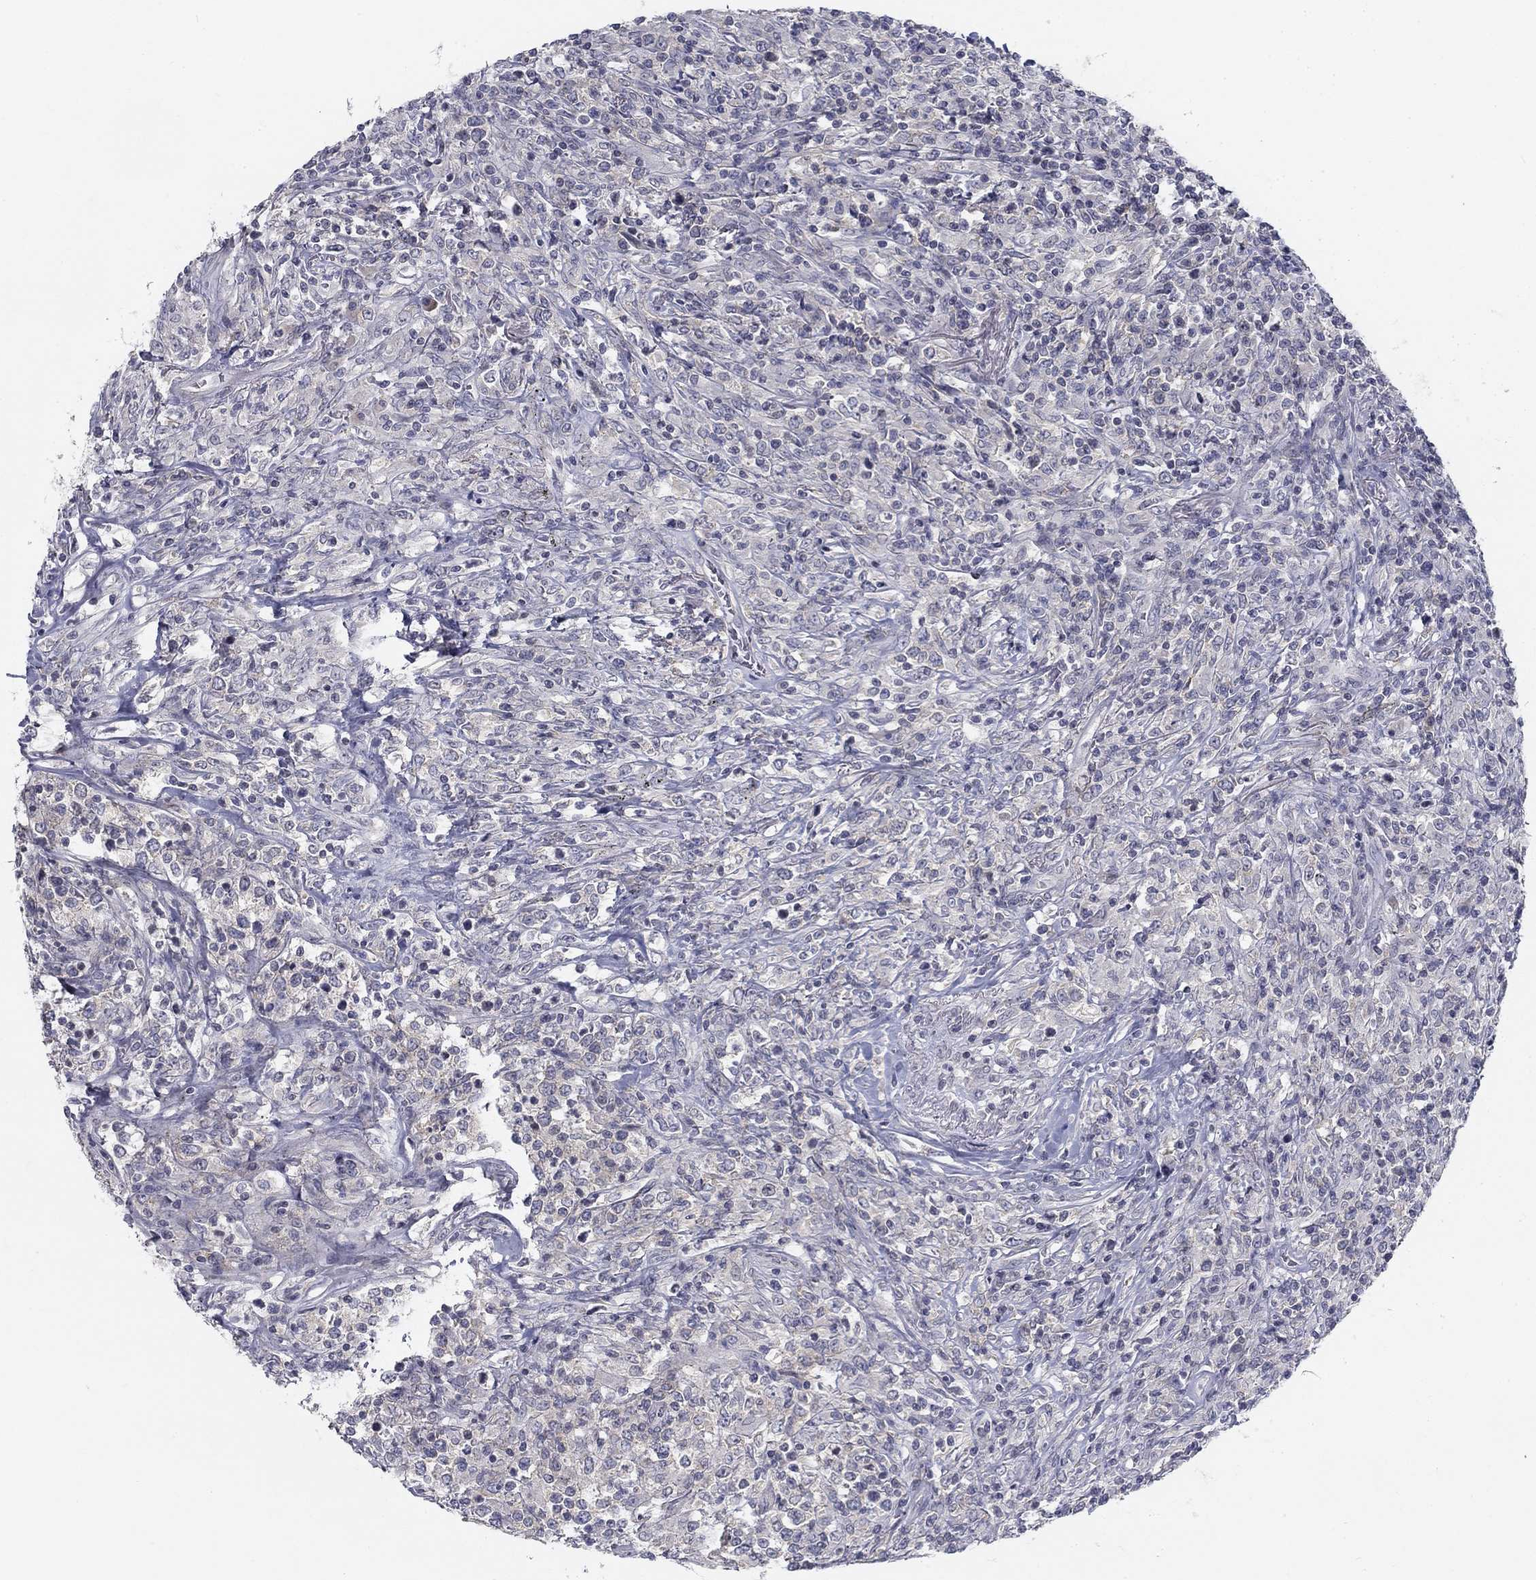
{"staining": {"intensity": "negative", "quantity": "none", "location": "none"}, "tissue": "lymphoma", "cell_type": "Tumor cells", "image_type": "cancer", "snomed": [{"axis": "morphology", "description": "Malignant lymphoma, non-Hodgkin's type, High grade"}, {"axis": "topography", "description": "Lung"}], "caption": "Protein analysis of high-grade malignant lymphoma, non-Hodgkin's type displays no significant staining in tumor cells.", "gene": "ATP1A3", "patient": {"sex": "male", "age": 79}}